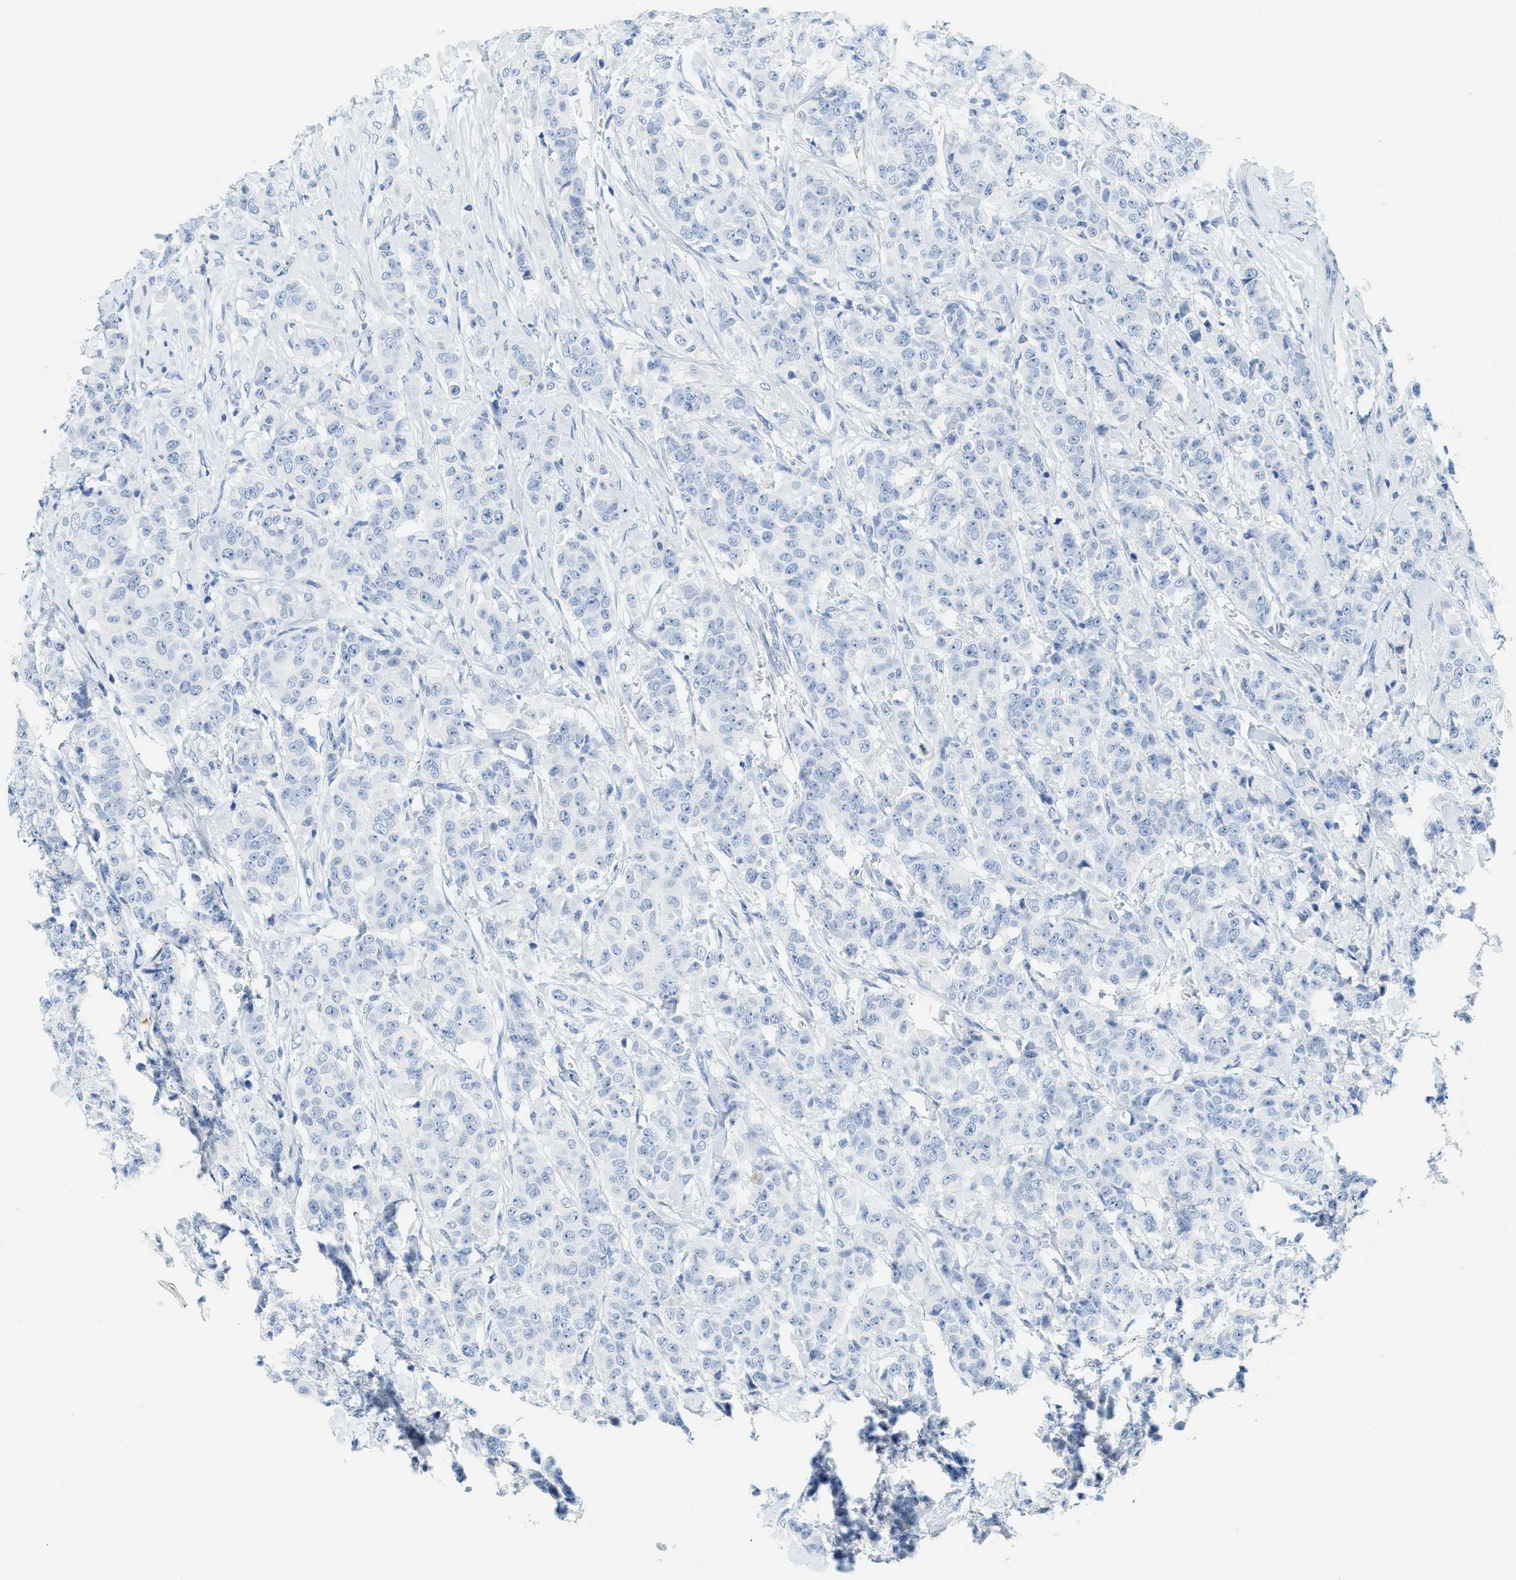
{"staining": {"intensity": "negative", "quantity": "none", "location": "none"}, "tissue": "breast cancer", "cell_type": "Tumor cells", "image_type": "cancer", "snomed": [{"axis": "morphology", "description": "Normal tissue, NOS"}, {"axis": "morphology", "description": "Duct carcinoma"}, {"axis": "topography", "description": "Breast"}], "caption": "Tumor cells show no significant expression in breast infiltrating ductal carcinoma.", "gene": "LCN2", "patient": {"sex": "female", "age": 40}}